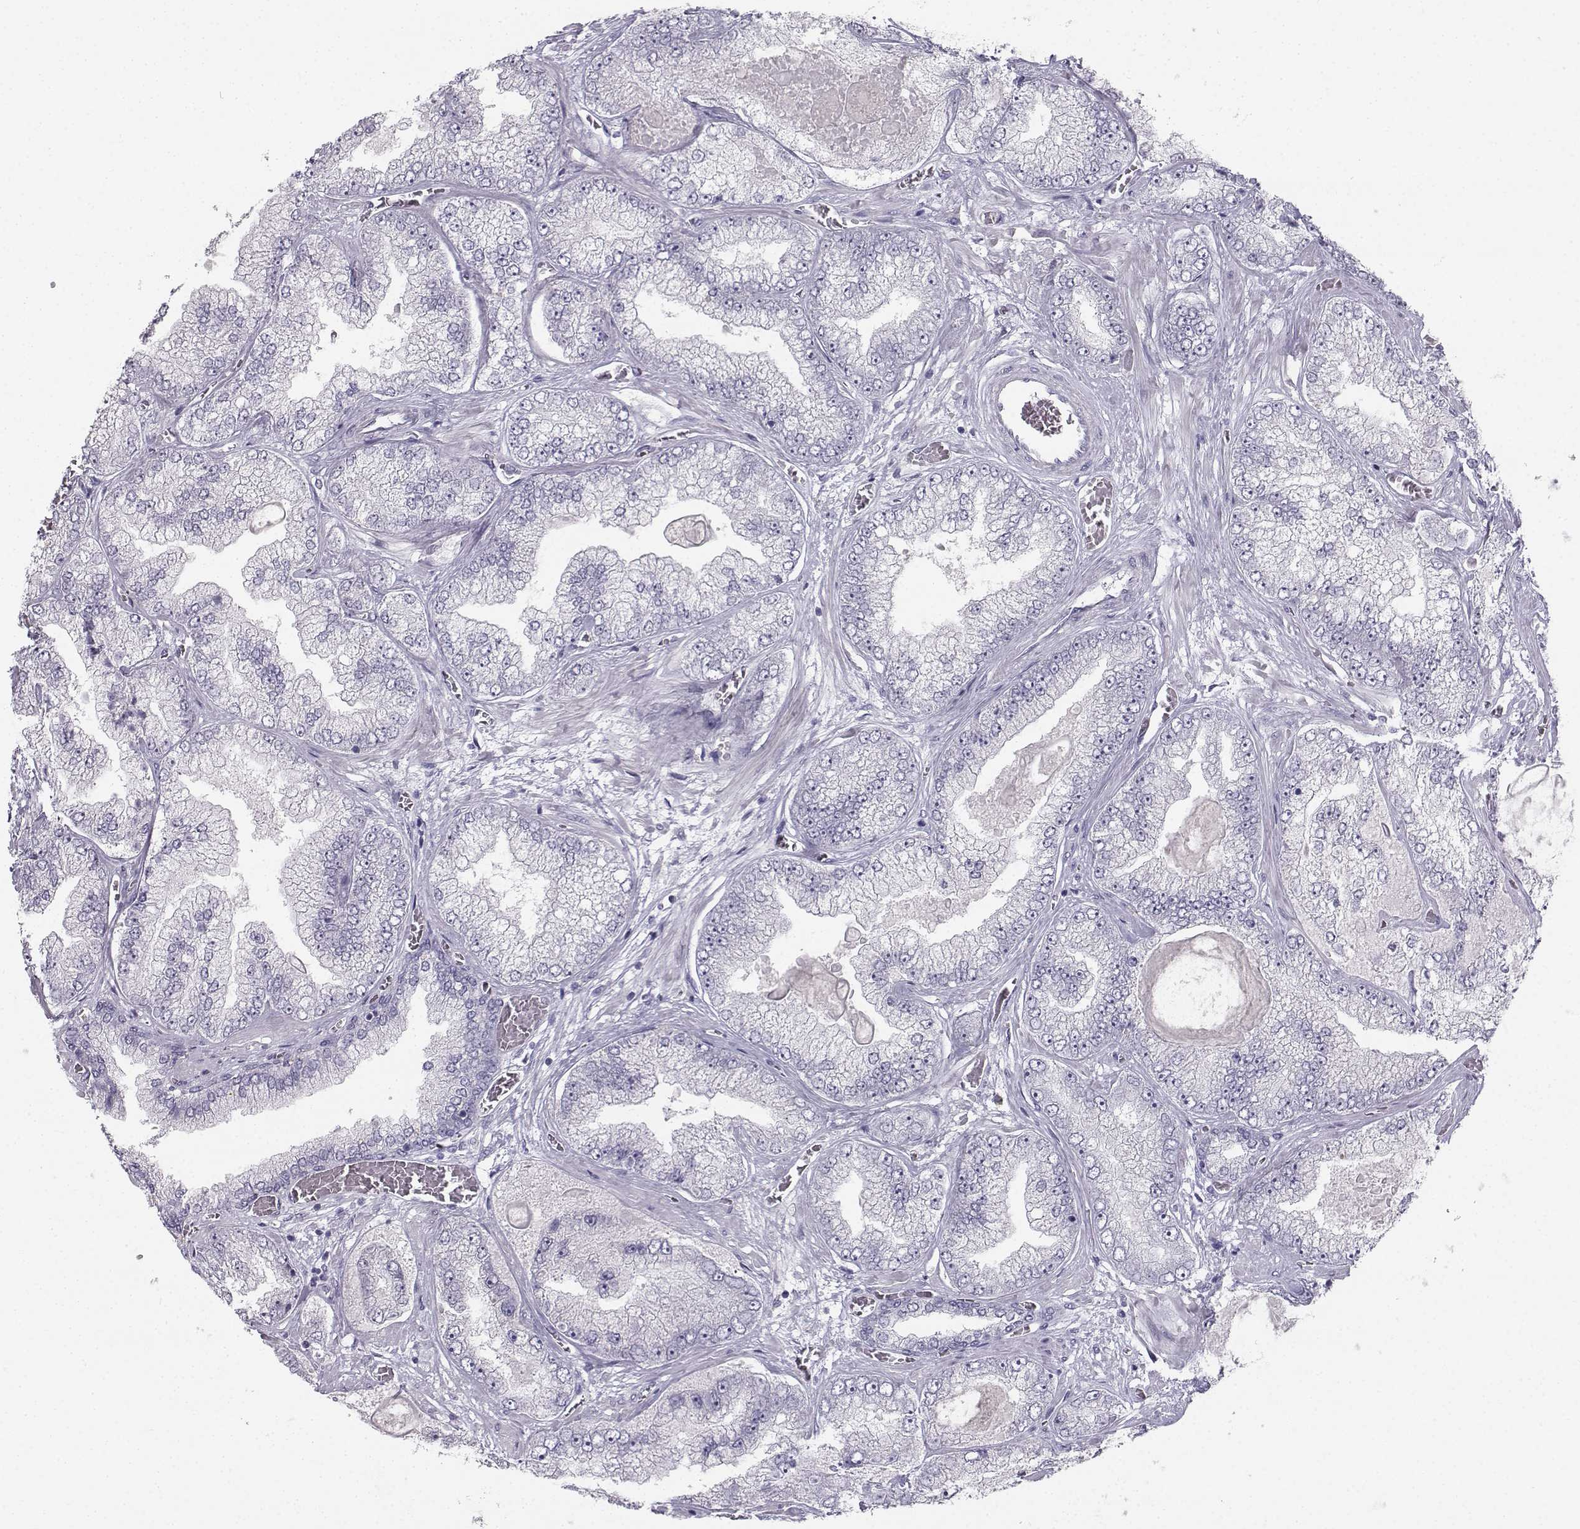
{"staining": {"intensity": "negative", "quantity": "none", "location": "none"}, "tissue": "prostate cancer", "cell_type": "Tumor cells", "image_type": "cancer", "snomed": [{"axis": "morphology", "description": "Adenocarcinoma, Low grade"}, {"axis": "topography", "description": "Prostate"}], "caption": "Immunohistochemistry (IHC) micrograph of neoplastic tissue: human prostate adenocarcinoma (low-grade) stained with DAB displays no significant protein expression in tumor cells. (IHC, brightfield microscopy, high magnification).", "gene": "SYCE1", "patient": {"sex": "male", "age": 57}}